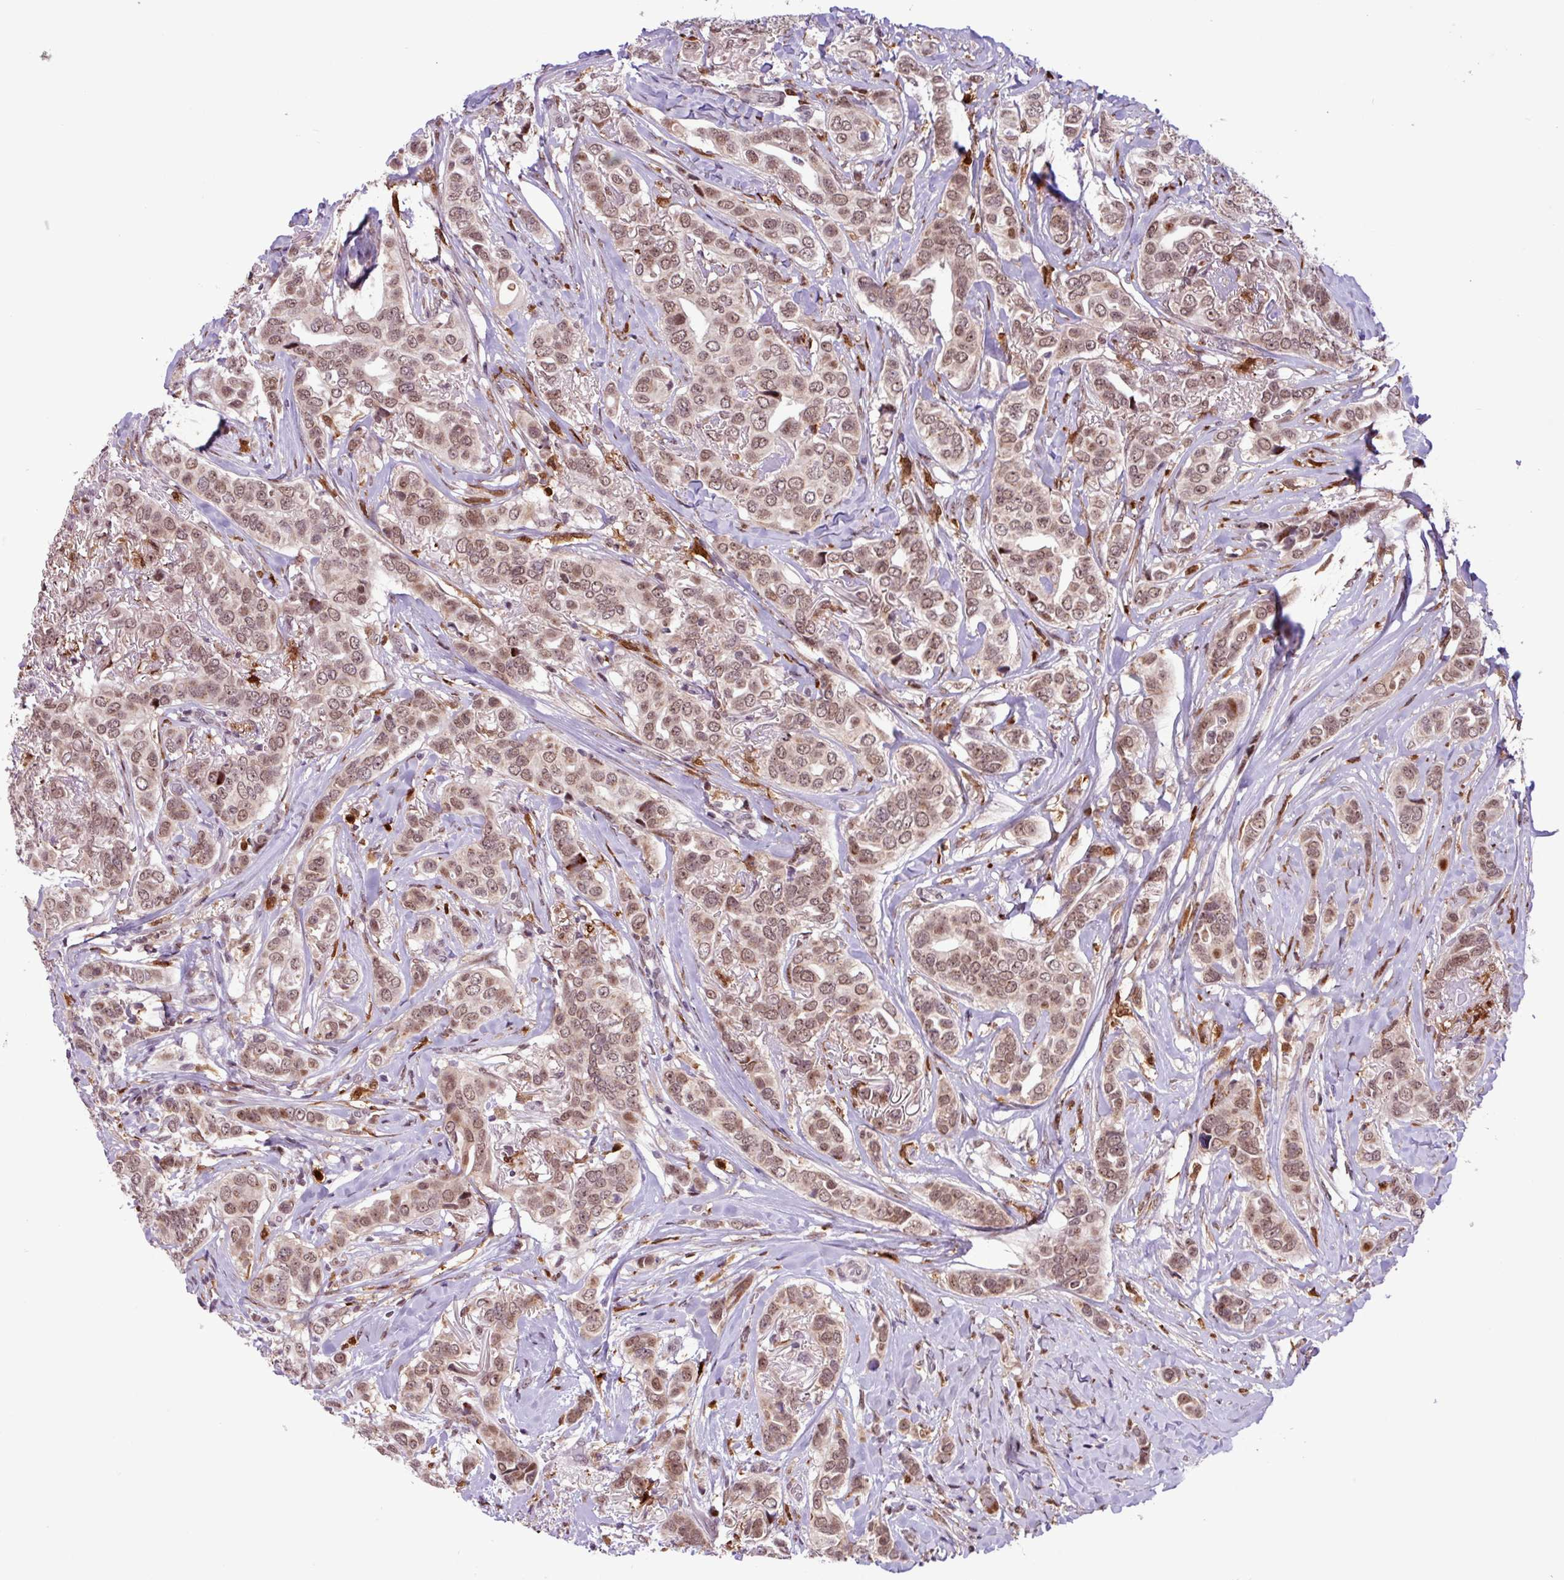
{"staining": {"intensity": "moderate", "quantity": ">75%", "location": "nuclear"}, "tissue": "breast cancer", "cell_type": "Tumor cells", "image_type": "cancer", "snomed": [{"axis": "morphology", "description": "Lobular carcinoma"}, {"axis": "topography", "description": "Breast"}], "caption": "Immunohistochemistry (IHC) (DAB (3,3'-diaminobenzidine)) staining of breast cancer demonstrates moderate nuclear protein expression in about >75% of tumor cells. Ihc stains the protein of interest in brown and the nuclei are stained blue.", "gene": "BRD3", "patient": {"sex": "female", "age": 51}}